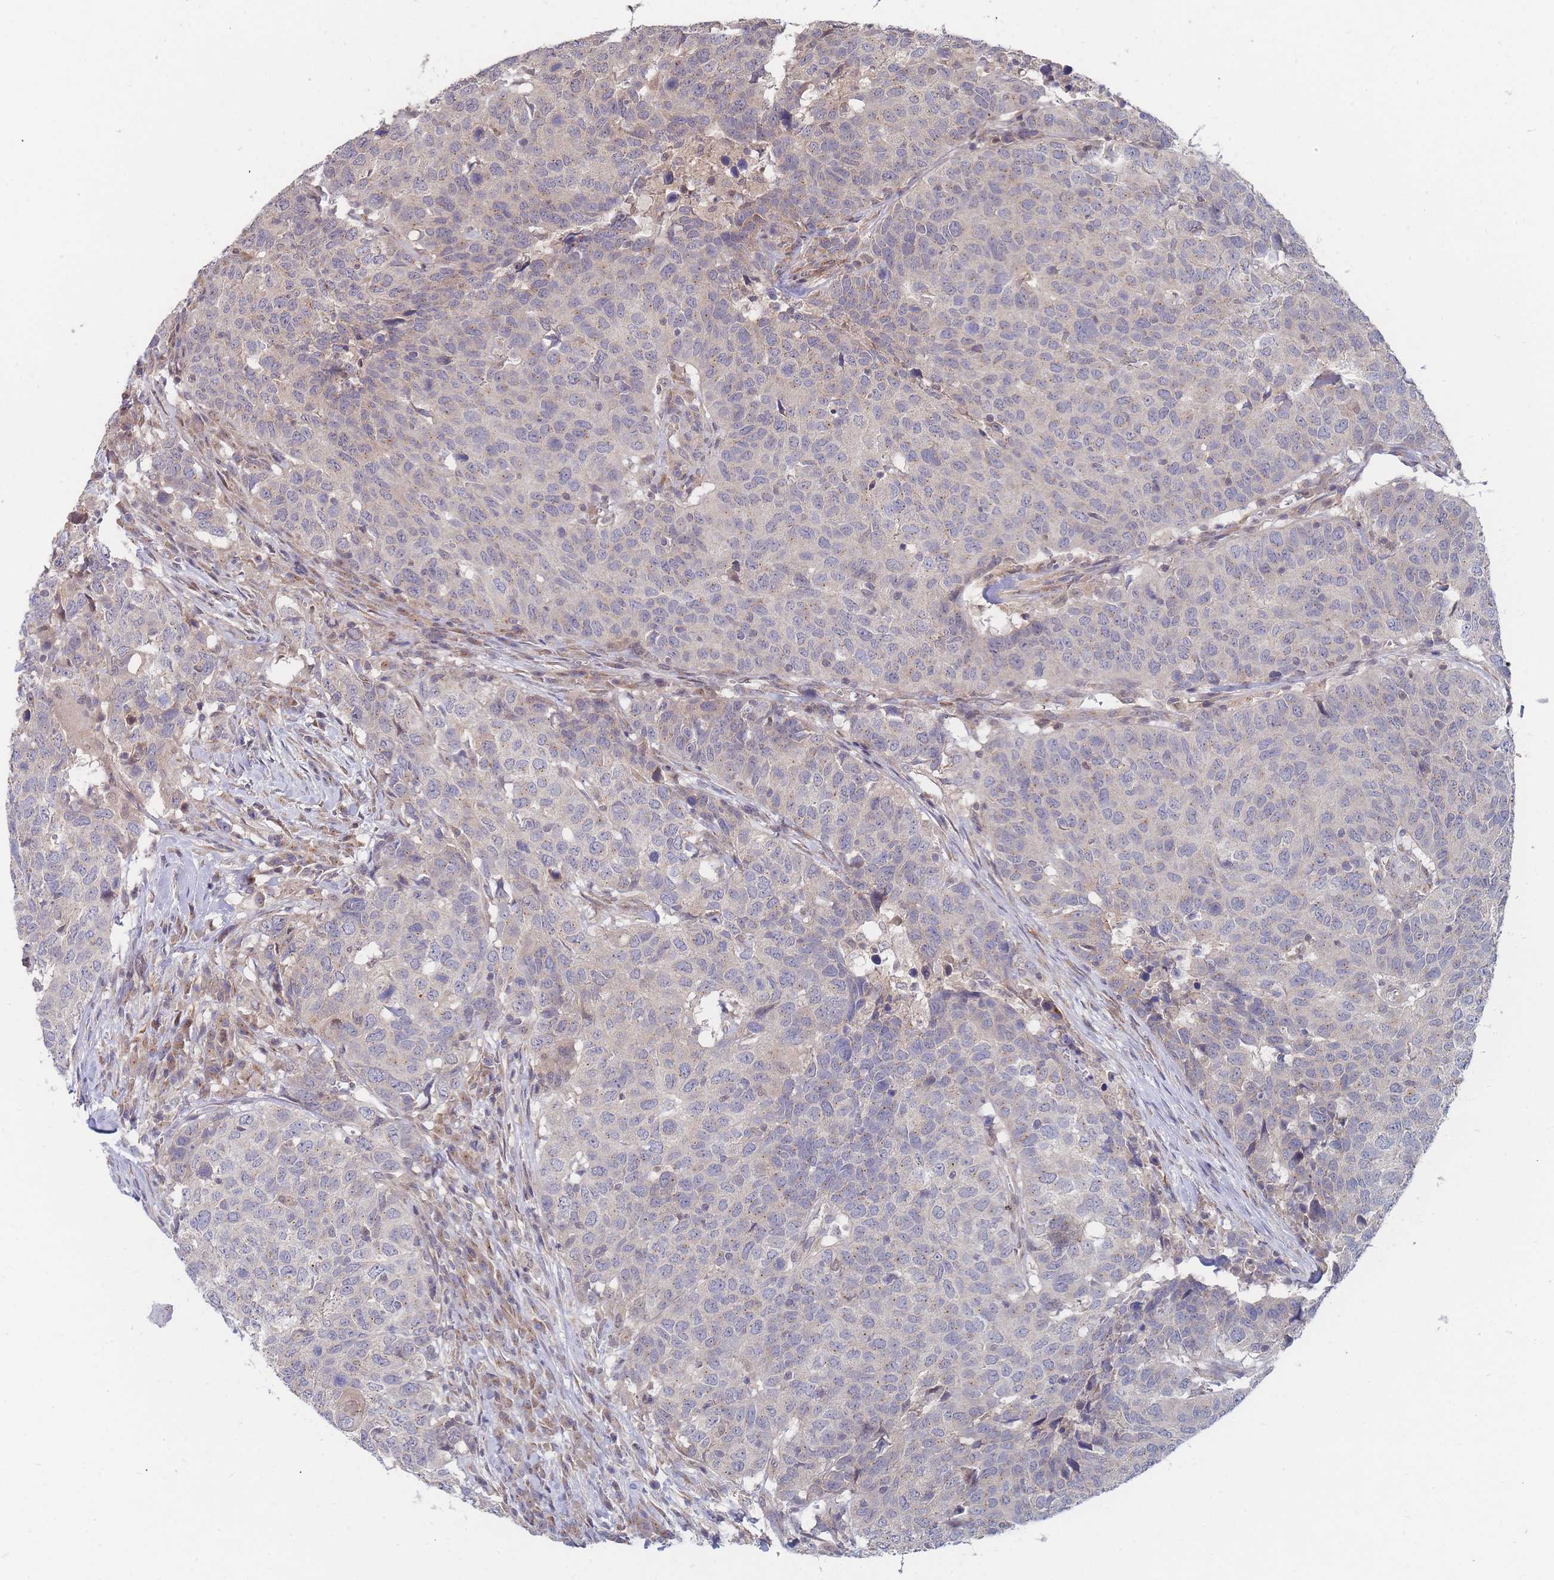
{"staining": {"intensity": "negative", "quantity": "none", "location": "none"}, "tissue": "head and neck cancer", "cell_type": "Tumor cells", "image_type": "cancer", "snomed": [{"axis": "morphology", "description": "Normal tissue, NOS"}, {"axis": "morphology", "description": "Squamous cell carcinoma, NOS"}, {"axis": "topography", "description": "Skeletal muscle"}, {"axis": "topography", "description": "Vascular tissue"}, {"axis": "topography", "description": "Peripheral nerve tissue"}, {"axis": "topography", "description": "Head-Neck"}], "caption": "High power microscopy photomicrograph of an IHC micrograph of squamous cell carcinoma (head and neck), revealing no significant positivity in tumor cells.", "gene": "SLC35F5", "patient": {"sex": "male", "age": 66}}